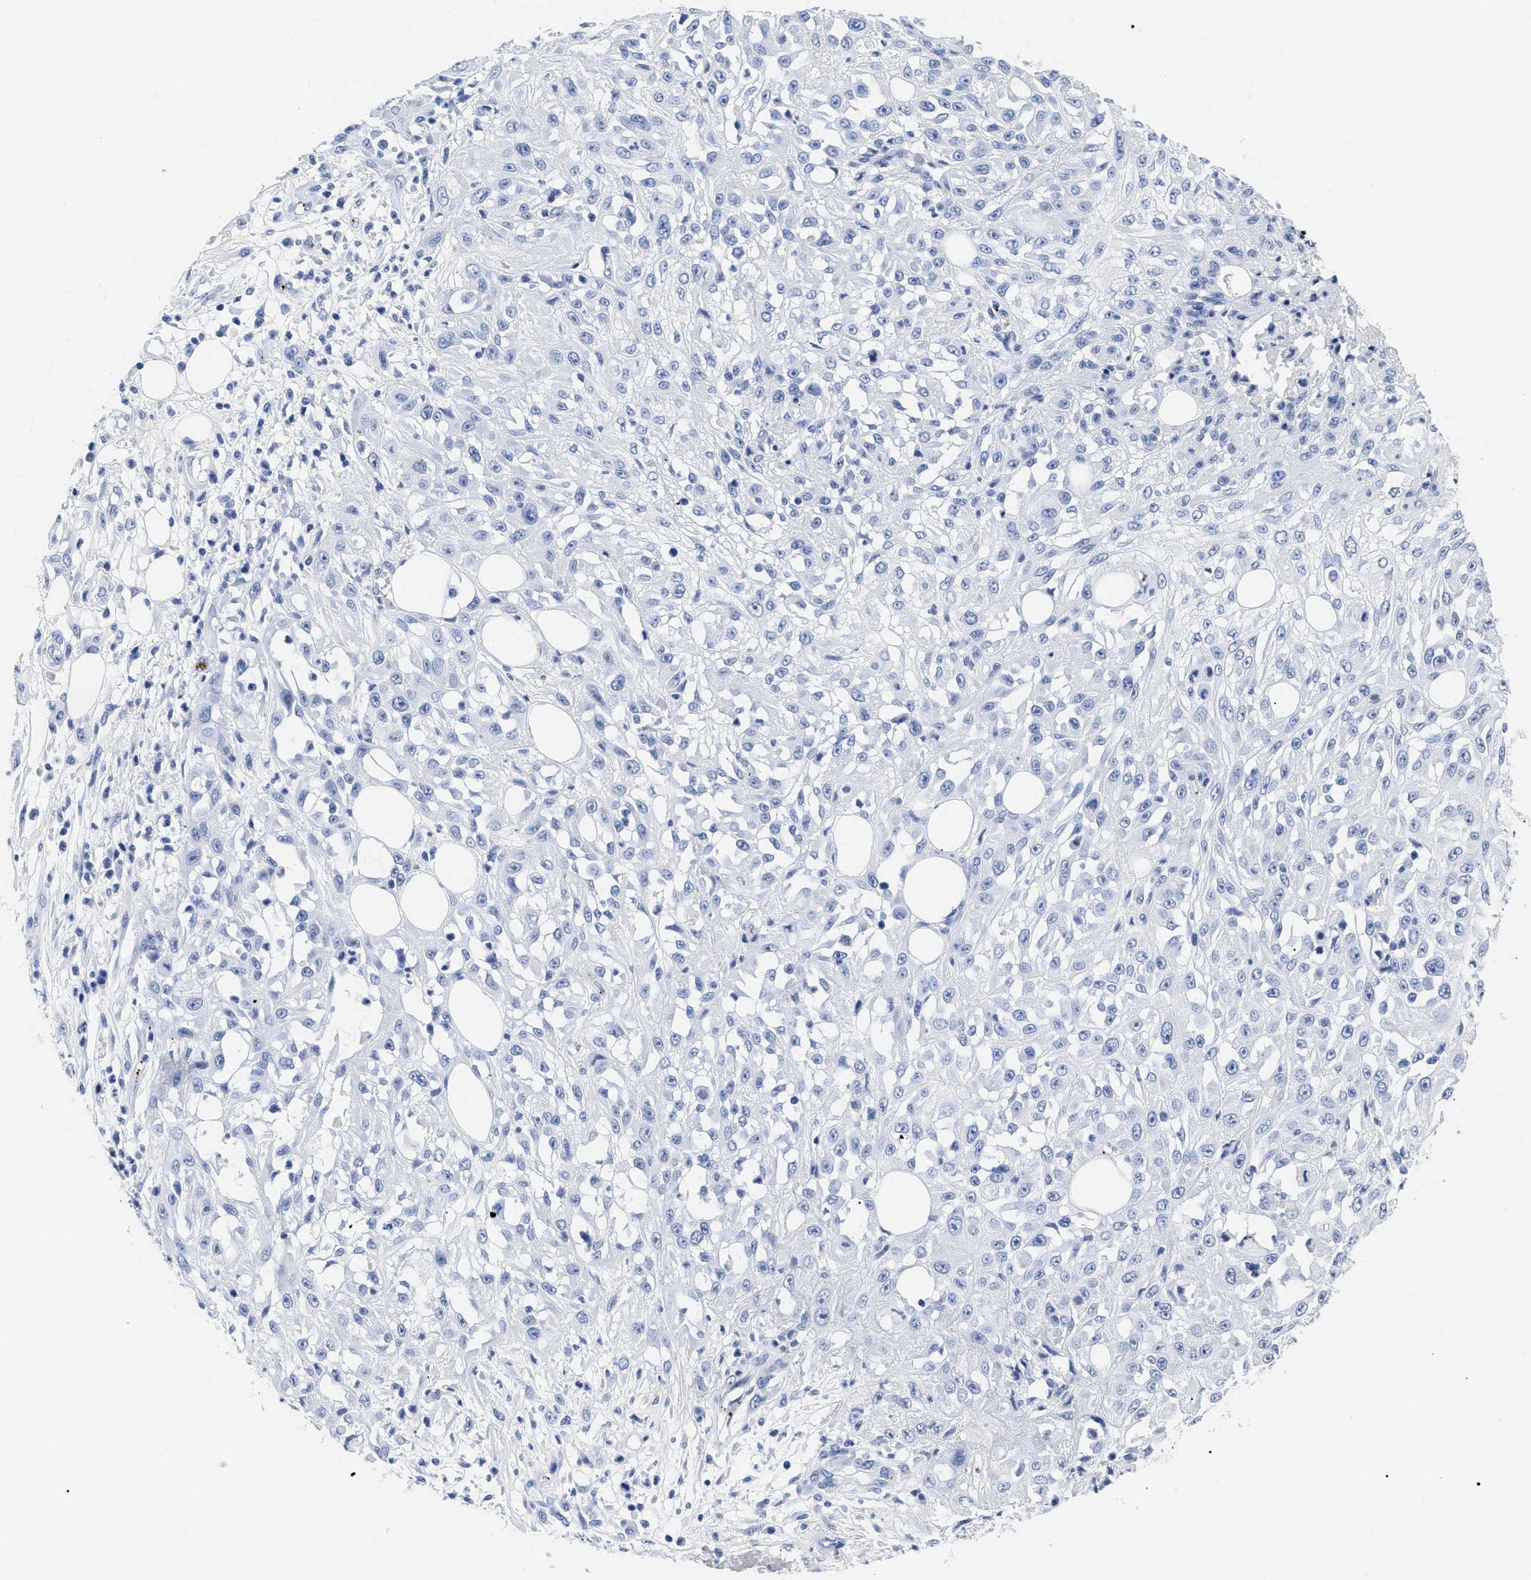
{"staining": {"intensity": "negative", "quantity": "none", "location": "none"}, "tissue": "skin cancer", "cell_type": "Tumor cells", "image_type": "cancer", "snomed": [{"axis": "morphology", "description": "Squamous cell carcinoma, NOS"}, {"axis": "morphology", "description": "Squamous cell carcinoma, metastatic, NOS"}, {"axis": "topography", "description": "Skin"}, {"axis": "topography", "description": "Lymph node"}], "caption": "High power microscopy histopathology image of an immunohistochemistry (IHC) image of metastatic squamous cell carcinoma (skin), revealing no significant staining in tumor cells.", "gene": "TREML1", "patient": {"sex": "male", "age": 75}}